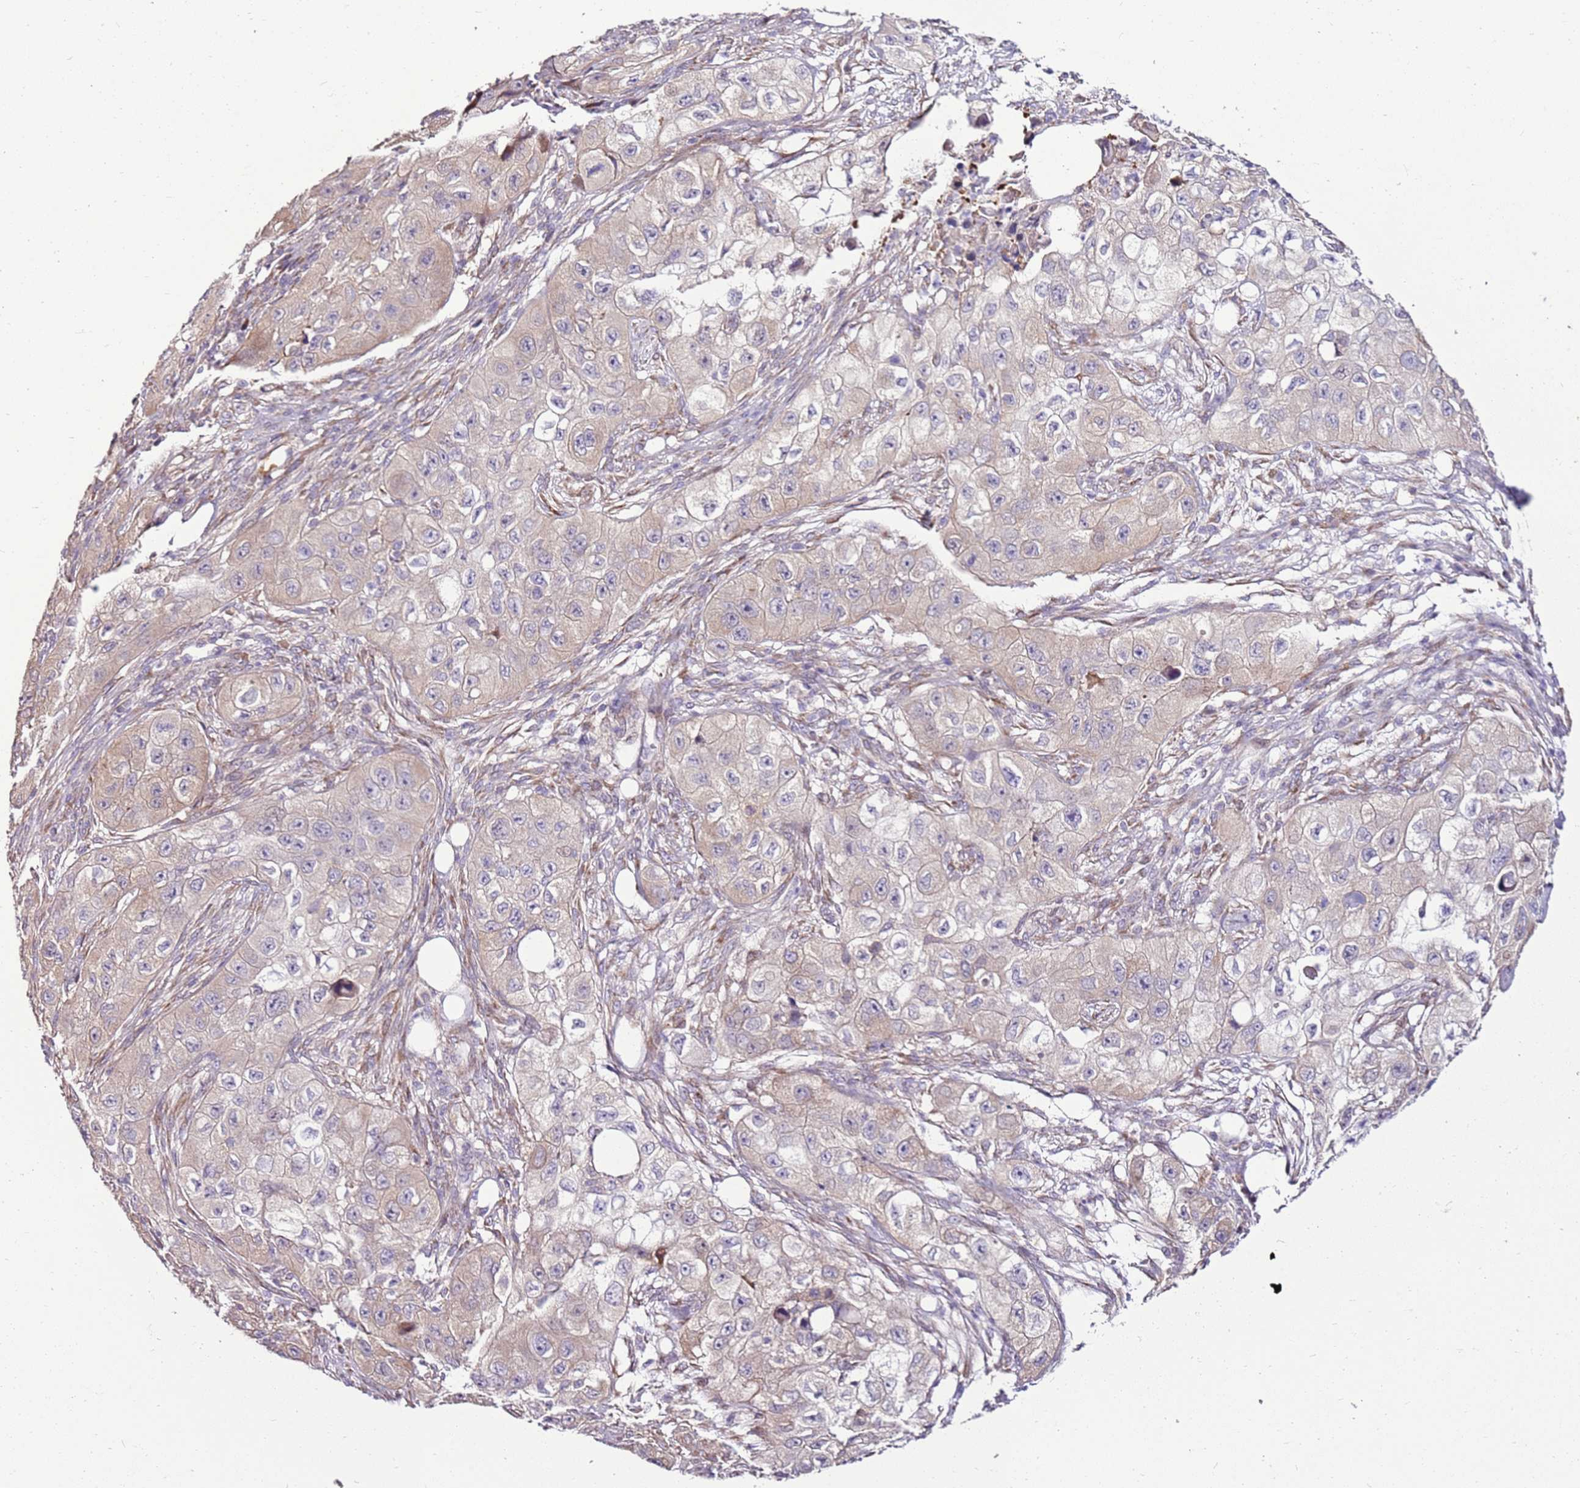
{"staining": {"intensity": "weak", "quantity": "<25%", "location": "cytoplasmic/membranous"}, "tissue": "skin cancer", "cell_type": "Tumor cells", "image_type": "cancer", "snomed": [{"axis": "morphology", "description": "Squamous cell carcinoma, NOS"}, {"axis": "topography", "description": "Skin"}, {"axis": "topography", "description": "Subcutis"}], "caption": "Tumor cells are negative for brown protein staining in skin cancer. (Brightfield microscopy of DAB immunohistochemistry (IHC) at high magnification).", "gene": "SLC38A5", "patient": {"sex": "male", "age": 73}}